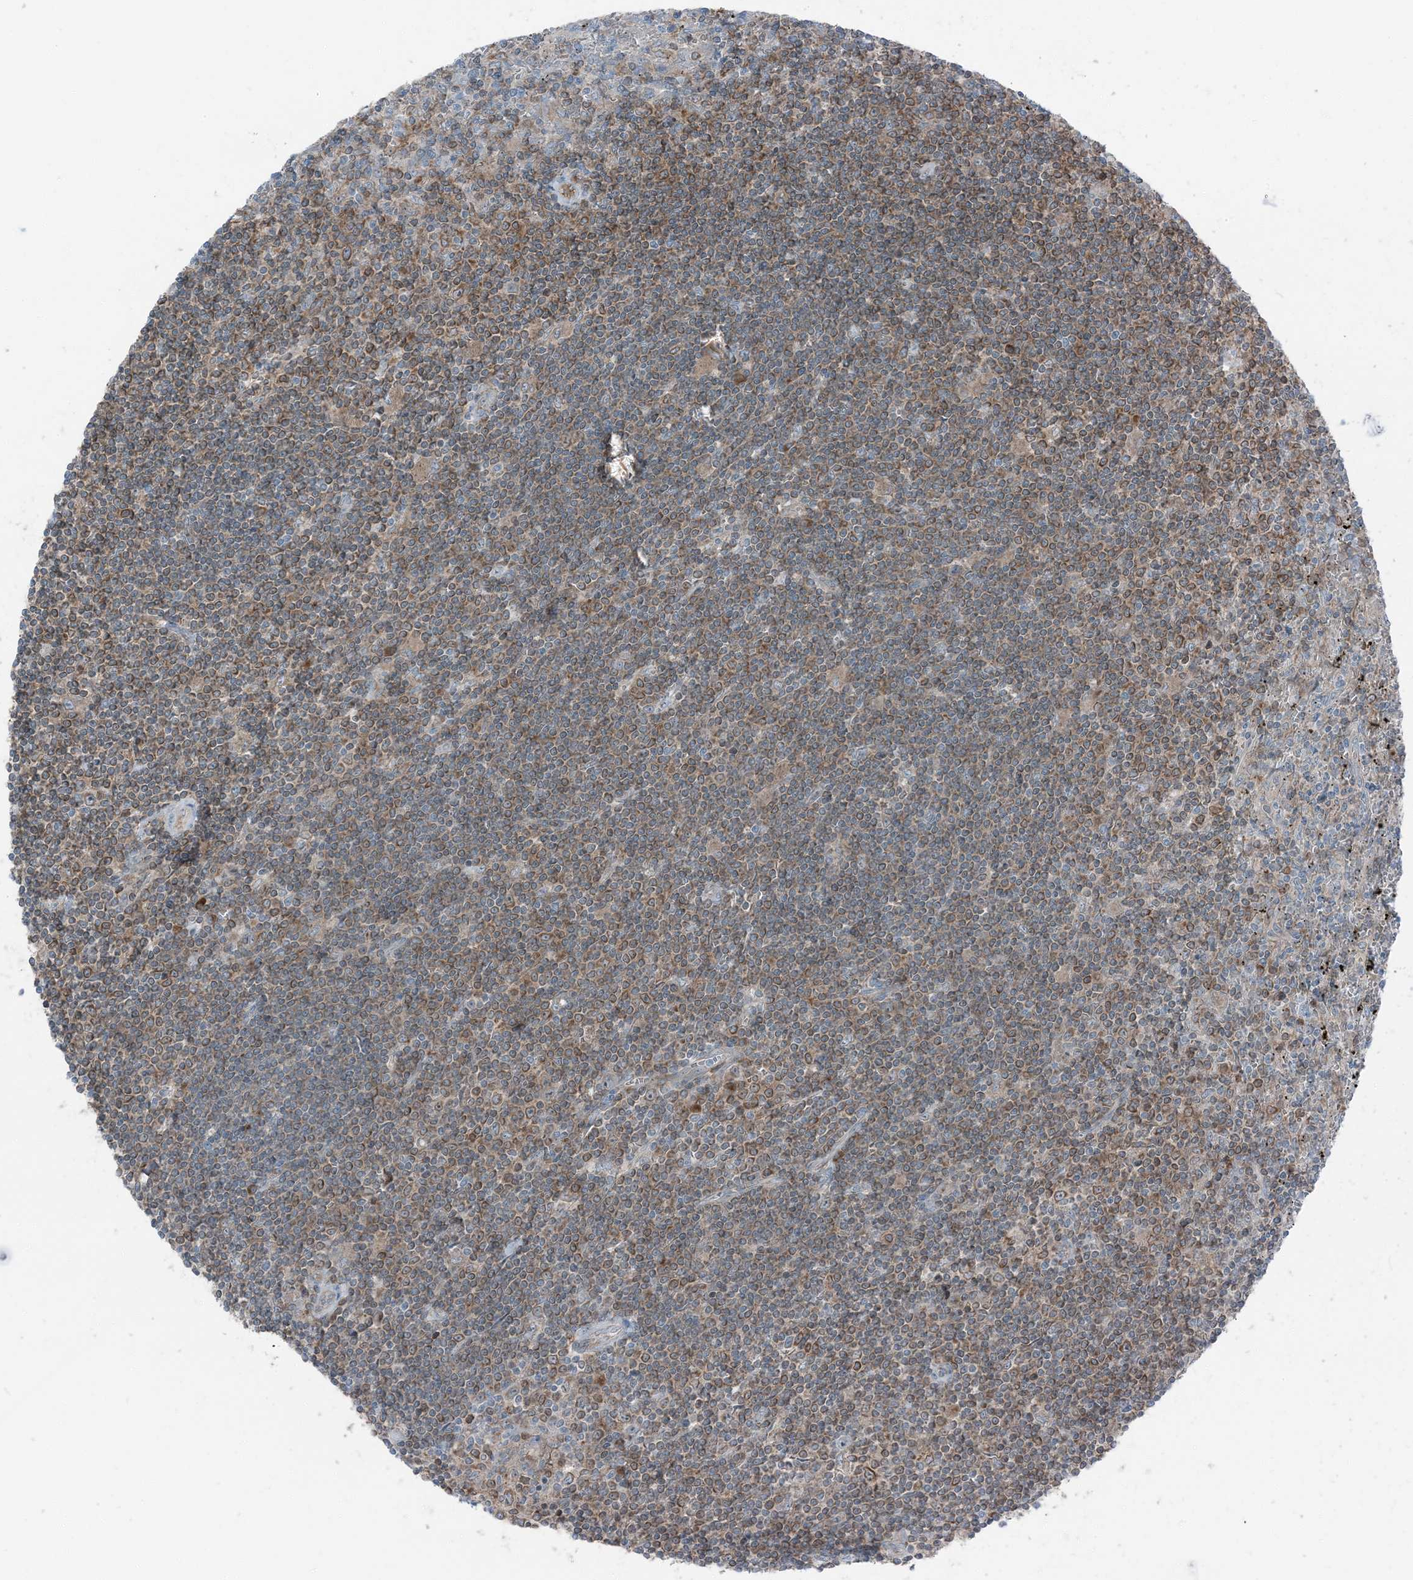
{"staining": {"intensity": "moderate", "quantity": "25%-75%", "location": "cytoplasmic/membranous"}, "tissue": "lymphoma", "cell_type": "Tumor cells", "image_type": "cancer", "snomed": [{"axis": "morphology", "description": "Malignant lymphoma, non-Hodgkin's type, Low grade"}, {"axis": "topography", "description": "Spleen"}], "caption": "Moderate cytoplasmic/membranous protein staining is present in approximately 25%-75% of tumor cells in malignant lymphoma, non-Hodgkin's type (low-grade).", "gene": "RAB3GAP1", "patient": {"sex": "male", "age": 76}}